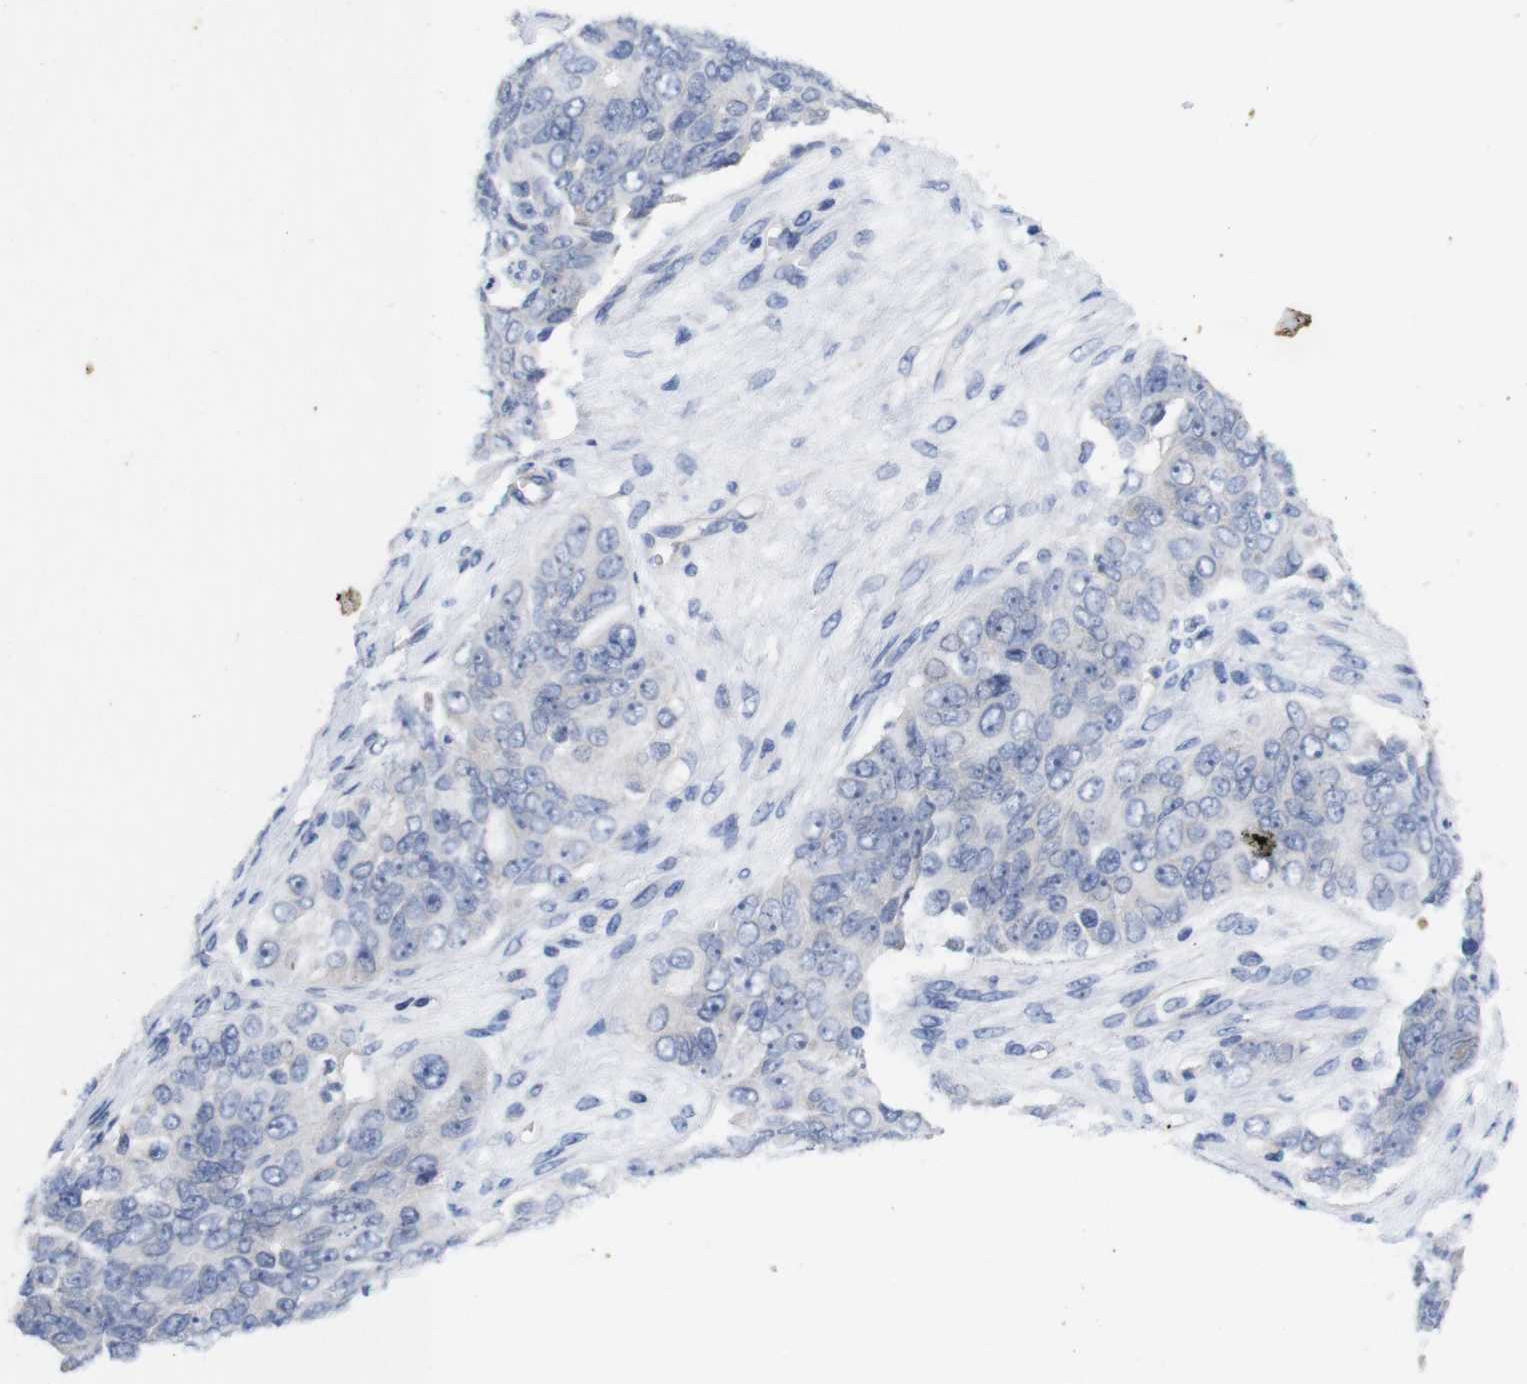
{"staining": {"intensity": "negative", "quantity": "none", "location": "none"}, "tissue": "ovarian cancer", "cell_type": "Tumor cells", "image_type": "cancer", "snomed": [{"axis": "morphology", "description": "Carcinoma, endometroid"}, {"axis": "topography", "description": "Ovary"}], "caption": "The immunohistochemistry histopathology image has no significant positivity in tumor cells of ovarian cancer tissue.", "gene": "TNNI3", "patient": {"sex": "female", "age": 51}}